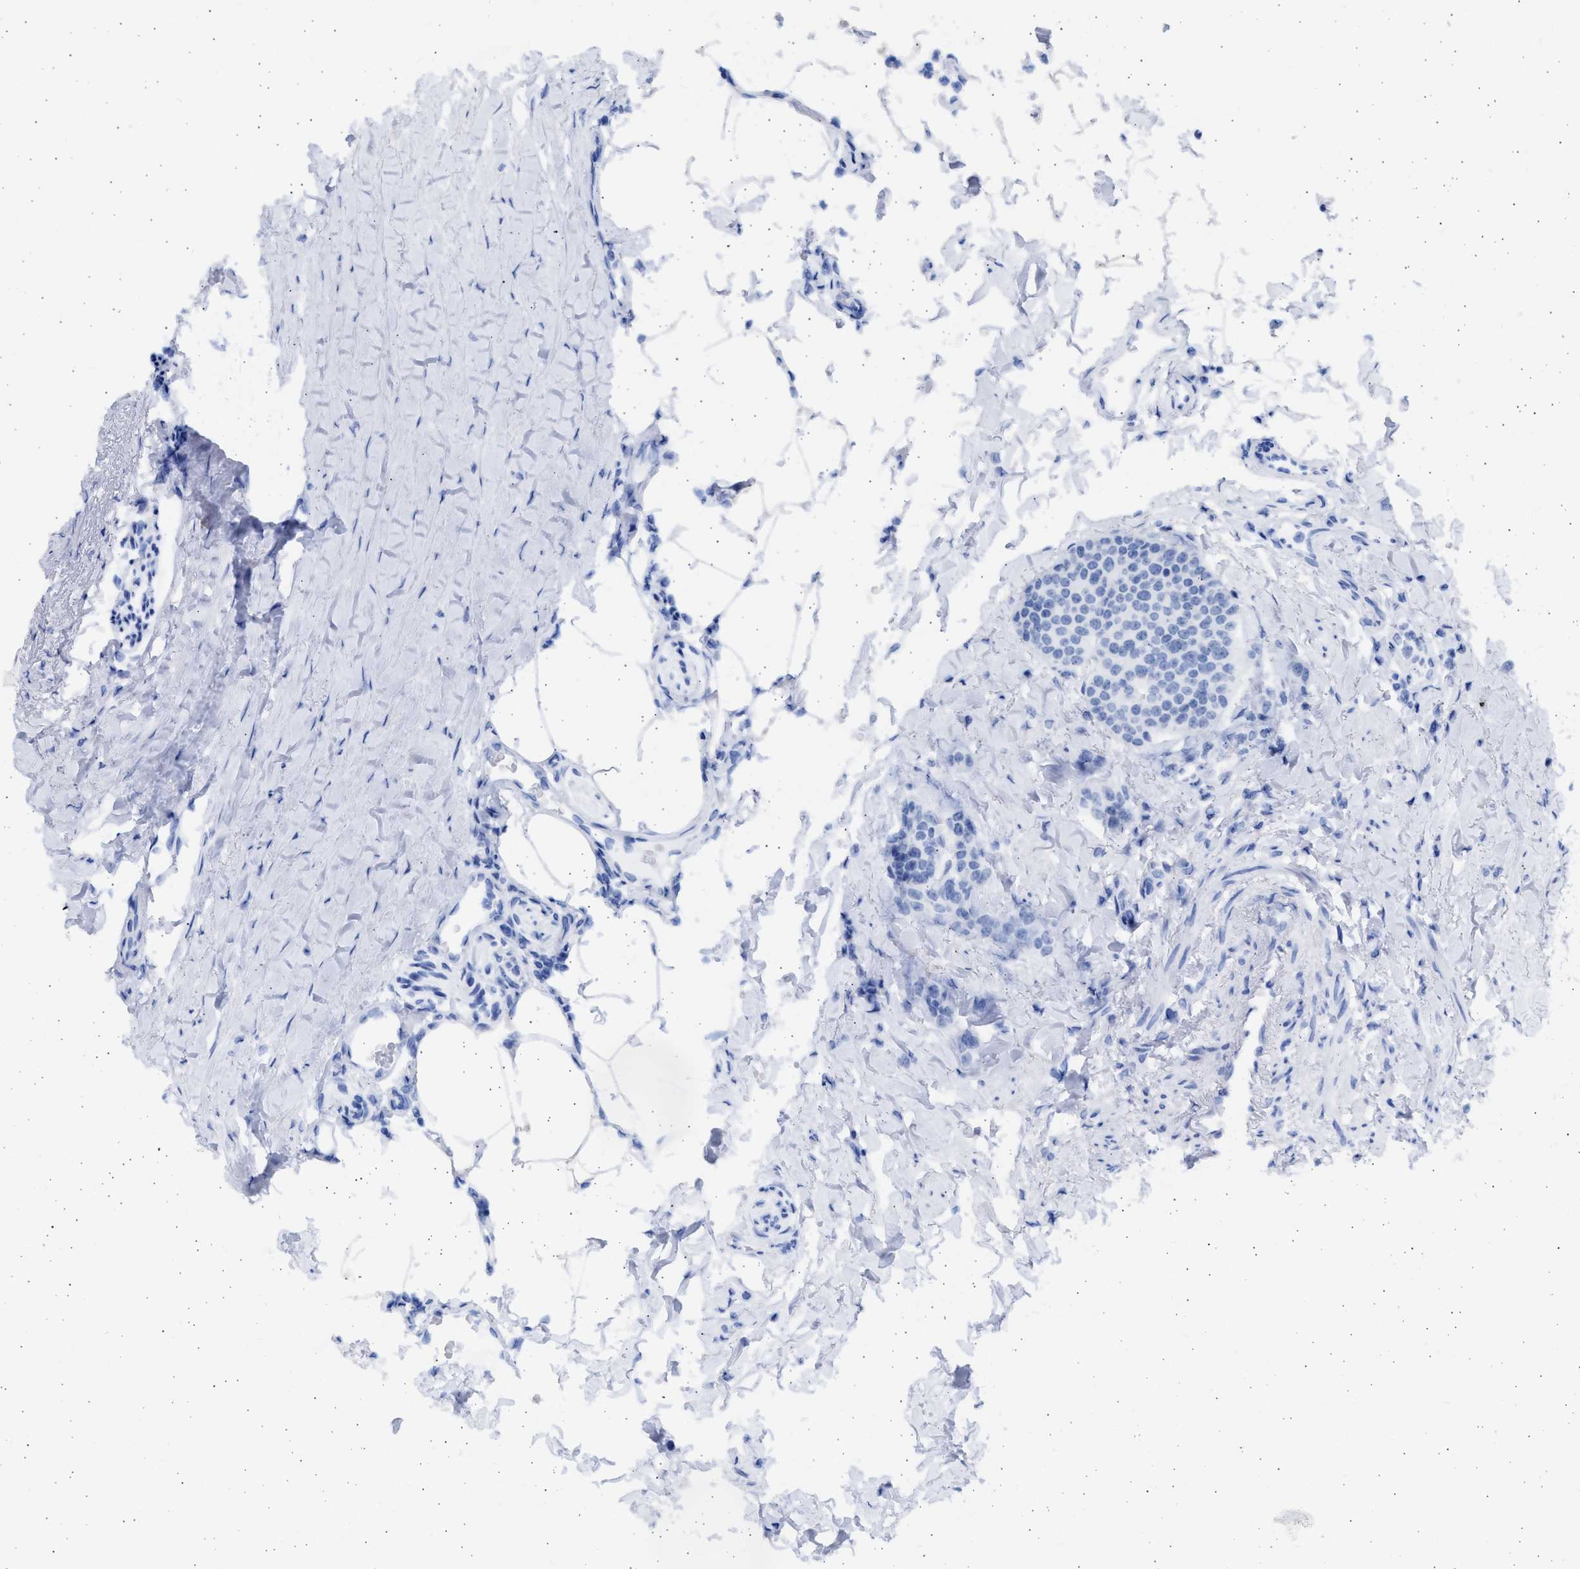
{"staining": {"intensity": "negative", "quantity": "none", "location": "none"}, "tissue": "carcinoid", "cell_type": "Tumor cells", "image_type": "cancer", "snomed": [{"axis": "morphology", "description": "Carcinoid, malignant, NOS"}, {"axis": "topography", "description": "Colon"}], "caption": "Protein analysis of malignant carcinoid reveals no significant positivity in tumor cells.", "gene": "ALDOC", "patient": {"sex": "female", "age": 61}}